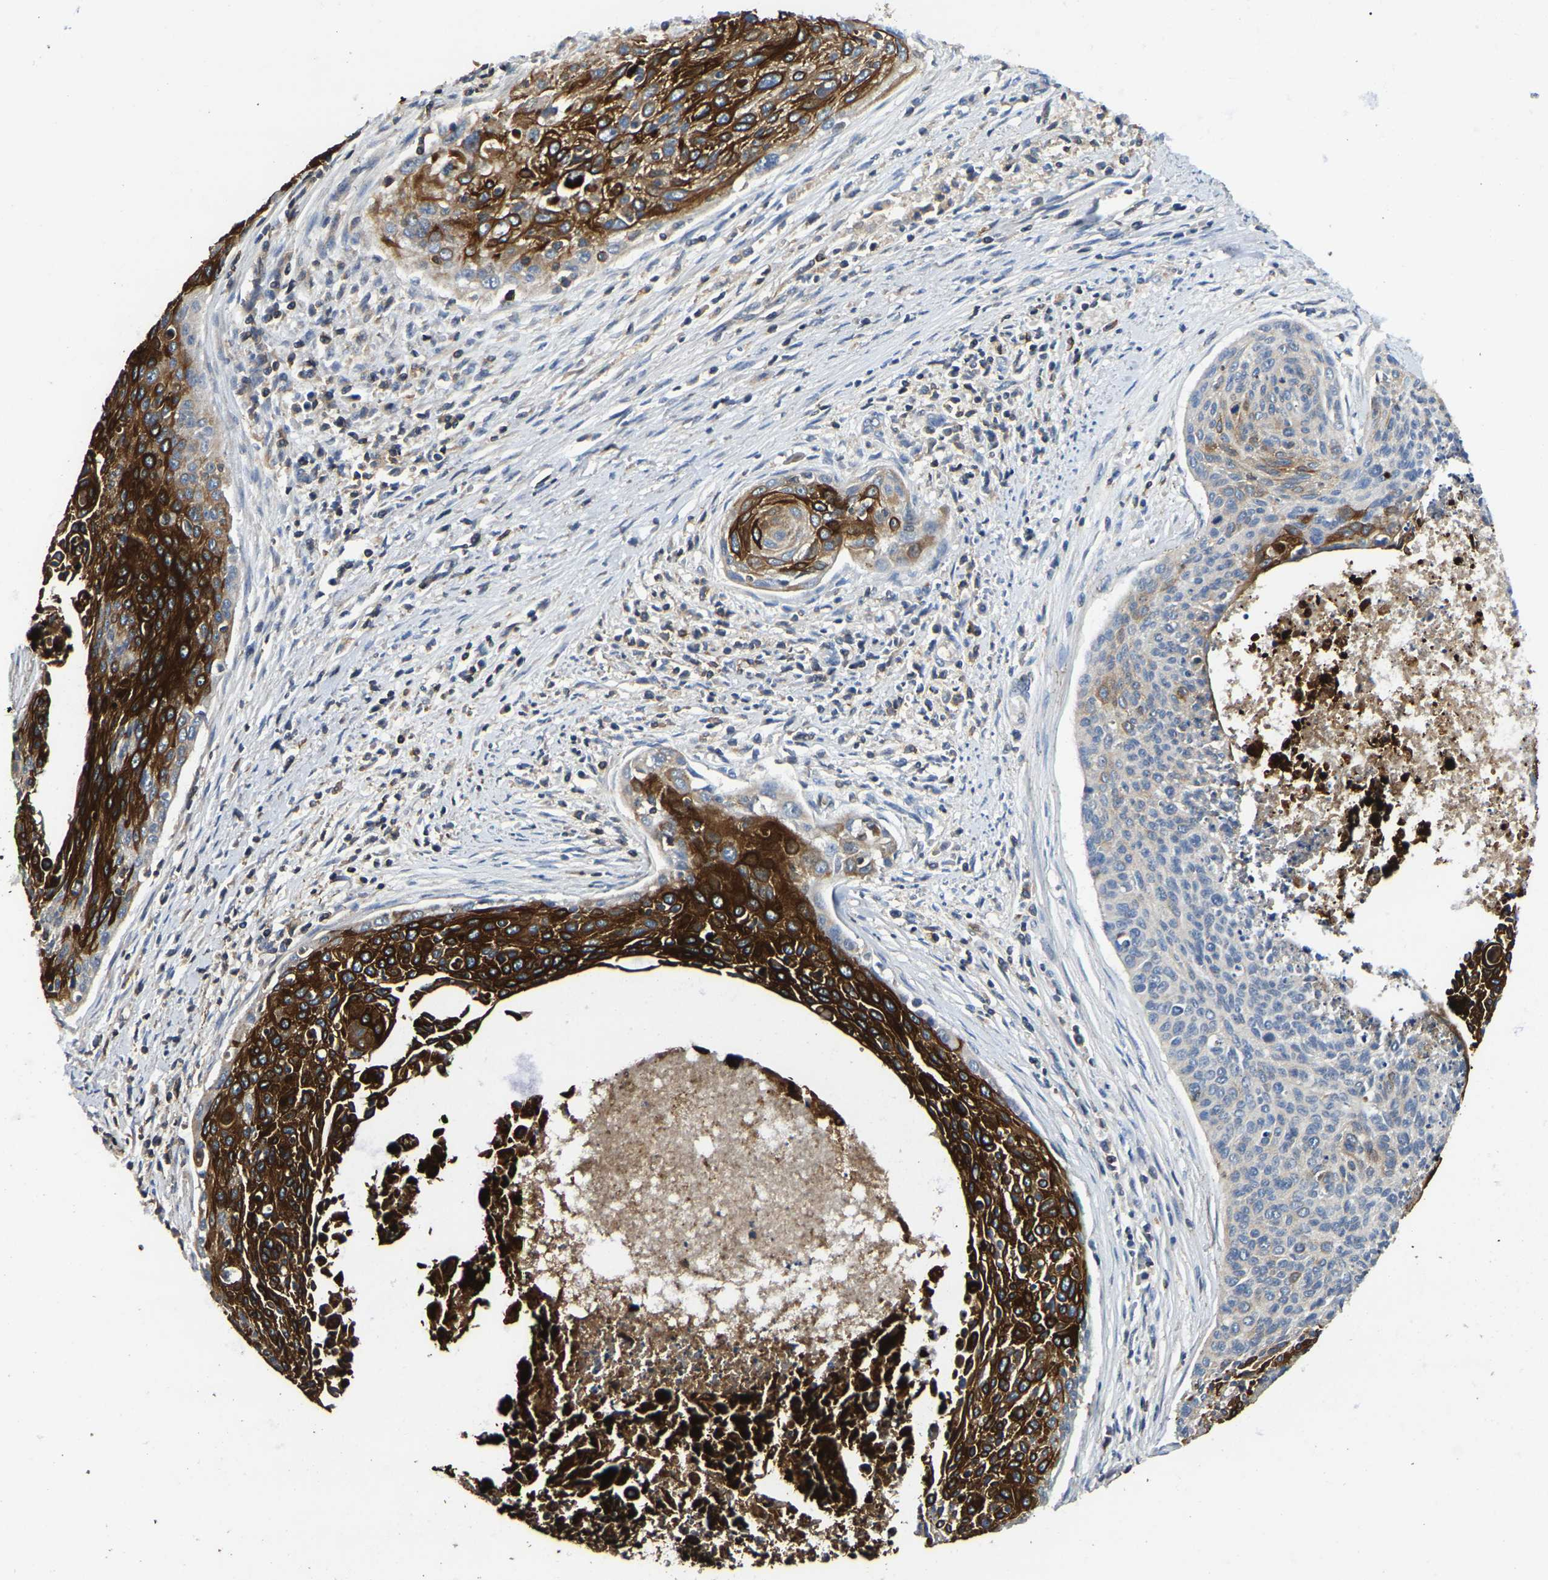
{"staining": {"intensity": "strong", "quantity": "25%-75%", "location": "cytoplasmic/membranous"}, "tissue": "cervical cancer", "cell_type": "Tumor cells", "image_type": "cancer", "snomed": [{"axis": "morphology", "description": "Squamous cell carcinoma, NOS"}, {"axis": "topography", "description": "Cervix"}], "caption": "This is an image of immunohistochemistry staining of cervical squamous cell carcinoma, which shows strong positivity in the cytoplasmic/membranous of tumor cells.", "gene": "SMPD2", "patient": {"sex": "female", "age": 55}}